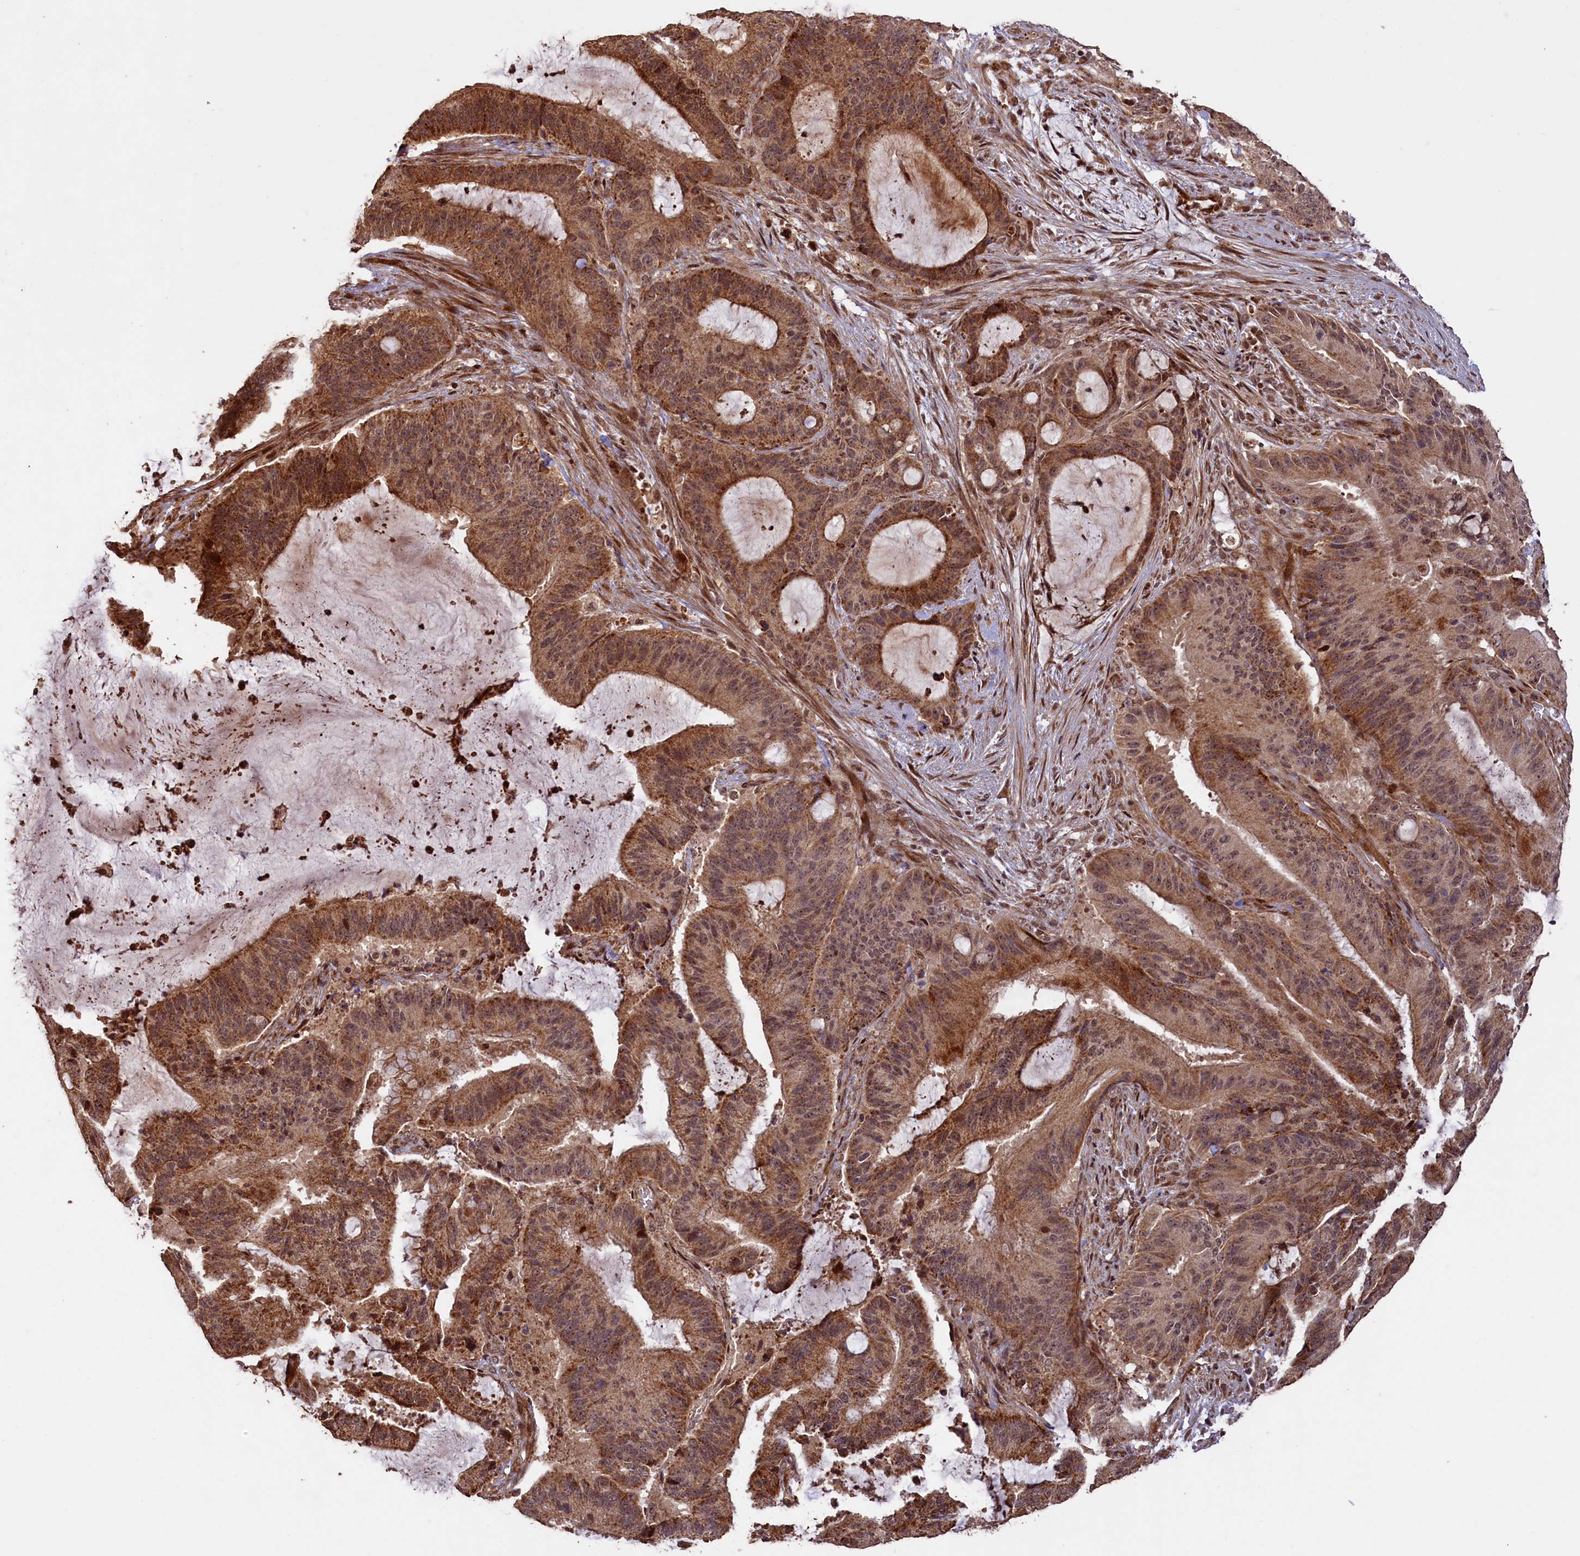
{"staining": {"intensity": "moderate", "quantity": ">75%", "location": "cytoplasmic/membranous,nuclear"}, "tissue": "liver cancer", "cell_type": "Tumor cells", "image_type": "cancer", "snomed": [{"axis": "morphology", "description": "Normal tissue, NOS"}, {"axis": "morphology", "description": "Cholangiocarcinoma"}, {"axis": "topography", "description": "Liver"}, {"axis": "topography", "description": "Peripheral nerve tissue"}], "caption": "A brown stain shows moderate cytoplasmic/membranous and nuclear positivity of a protein in liver cholangiocarcinoma tumor cells. (IHC, brightfield microscopy, high magnification).", "gene": "SHPRH", "patient": {"sex": "female", "age": 73}}